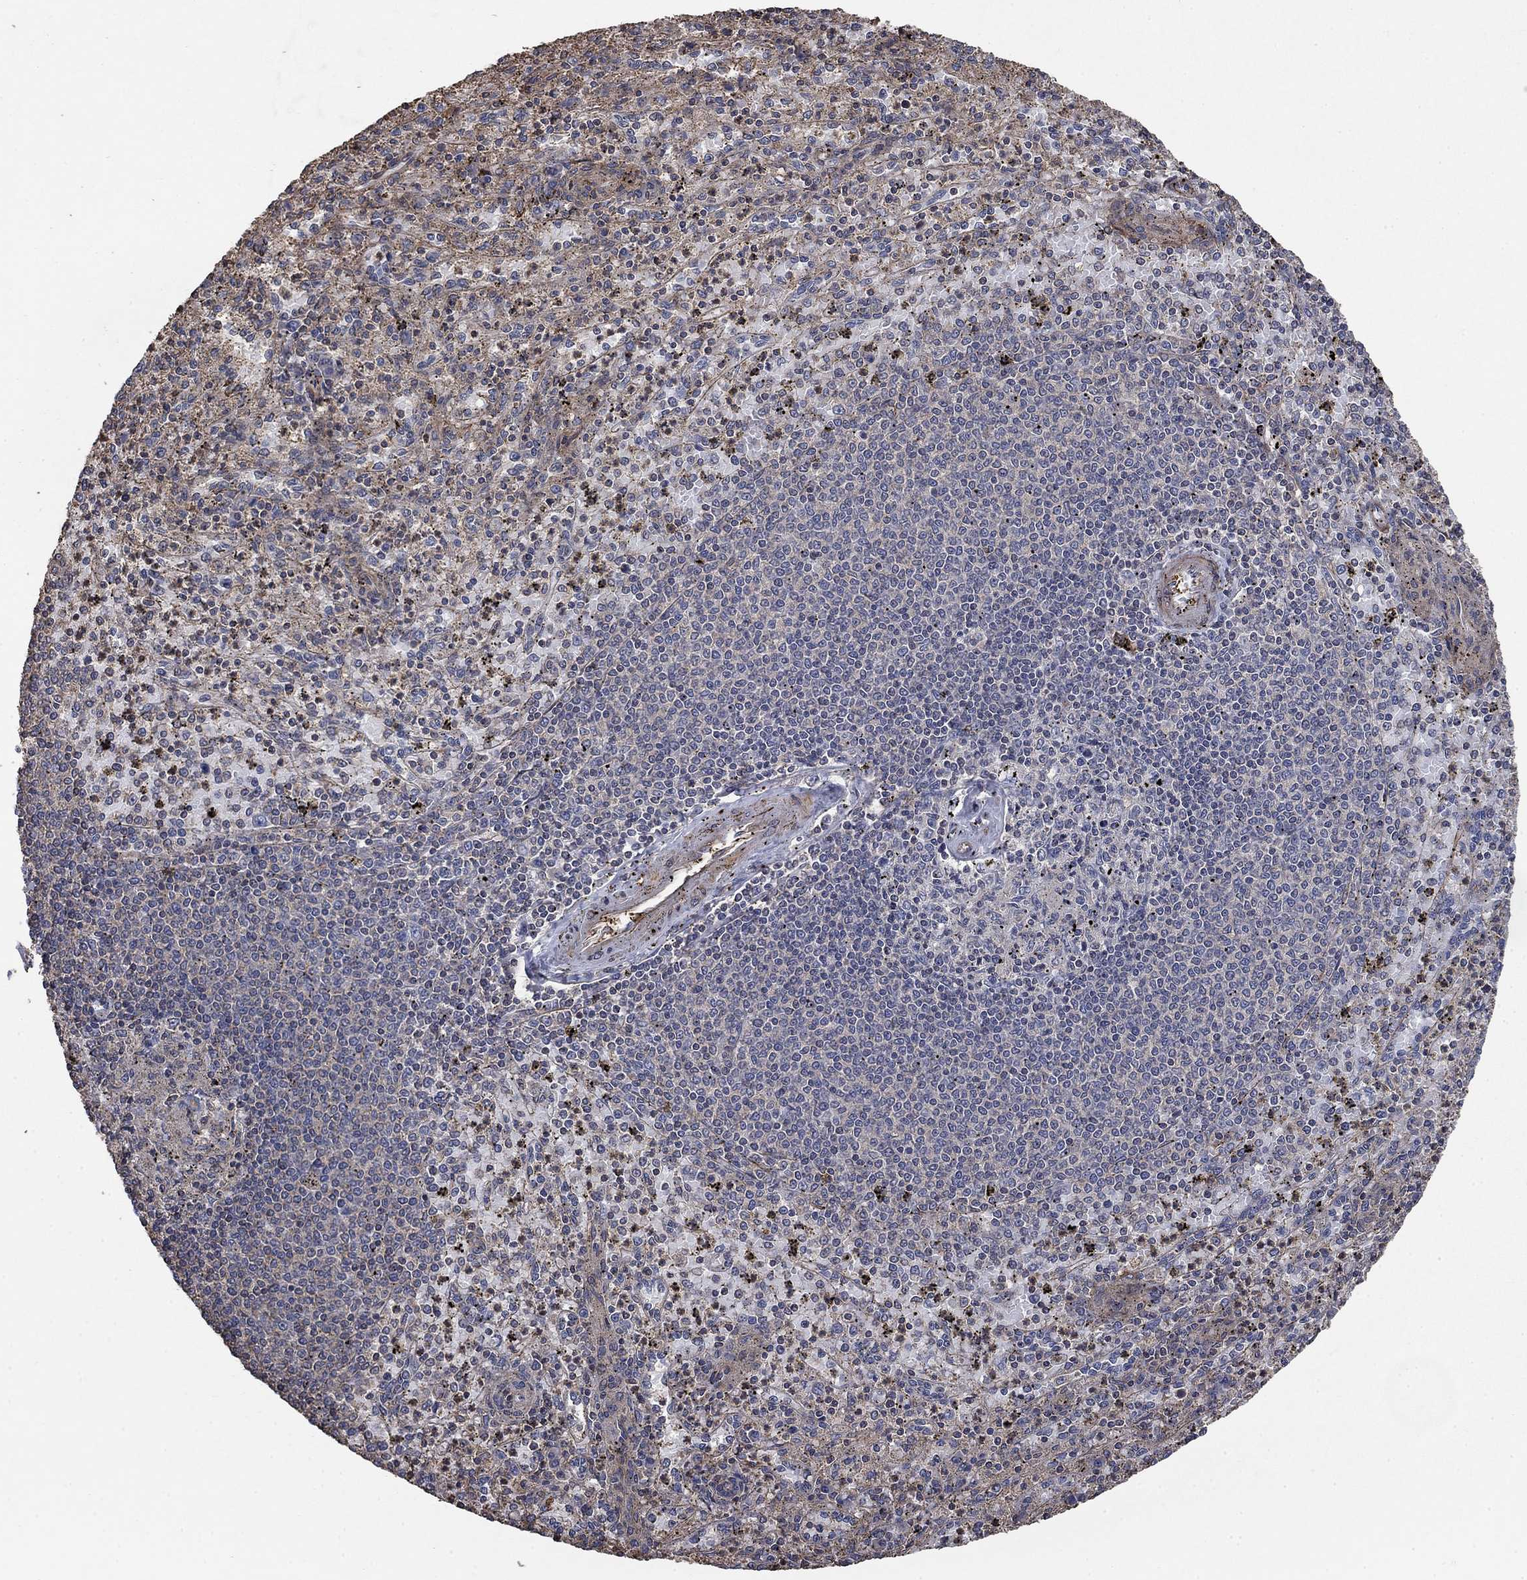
{"staining": {"intensity": "negative", "quantity": "none", "location": "none"}, "tissue": "spleen", "cell_type": "Cells in red pulp", "image_type": "normal", "snomed": [{"axis": "morphology", "description": "Normal tissue, NOS"}, {"axis": "topography", "description": "Spleen"}], "caption": "This histopathology image is of benign spleen stained with IHC to label a protein in brown with the nuclei are counter-stained blue. There is no positivity in cells in red pulp. (DAB immunohistochemistry, high magnification).", "gene": "PDE3A", "patient": {"sex": "male", "age": 60}}